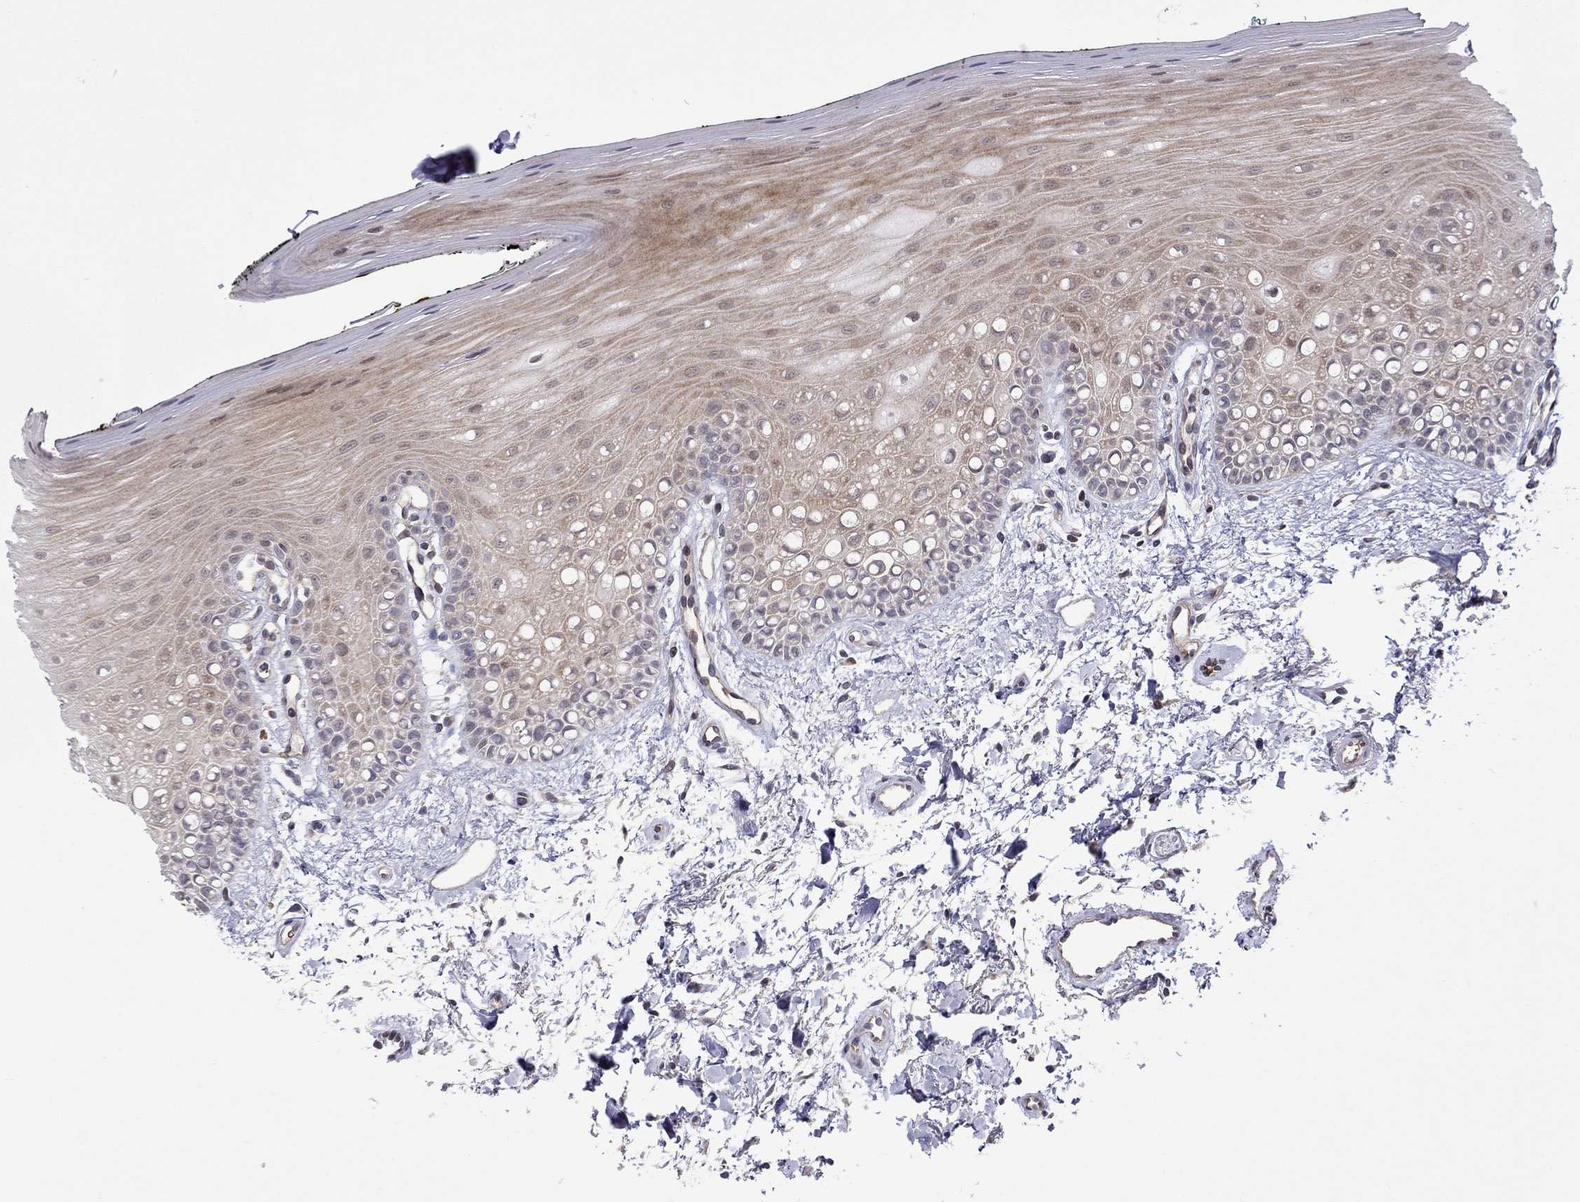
{"staining": {"intensity": "weak", "quantity": "25%-75%", "location": "cytoplasmic/membranous"}, "tissue": "oral mucosa", "cell_type": "Squamous epithelial cells", "image_type": "normal", "snomed": [{"axis": "morphology", "description": "Normal tissue, NOS"}, {"axis": "topography", "description": "Oral tissue"}], "caption": "This is a histology image of immunohistochemistry (IHC) staining of normal oral mucosa, which shows weak positivity in the cytoplasmic/membranous of squamous epithelial cells.", "gene": "ADAM28", "patient": {"sex": "female", "age": 78}}